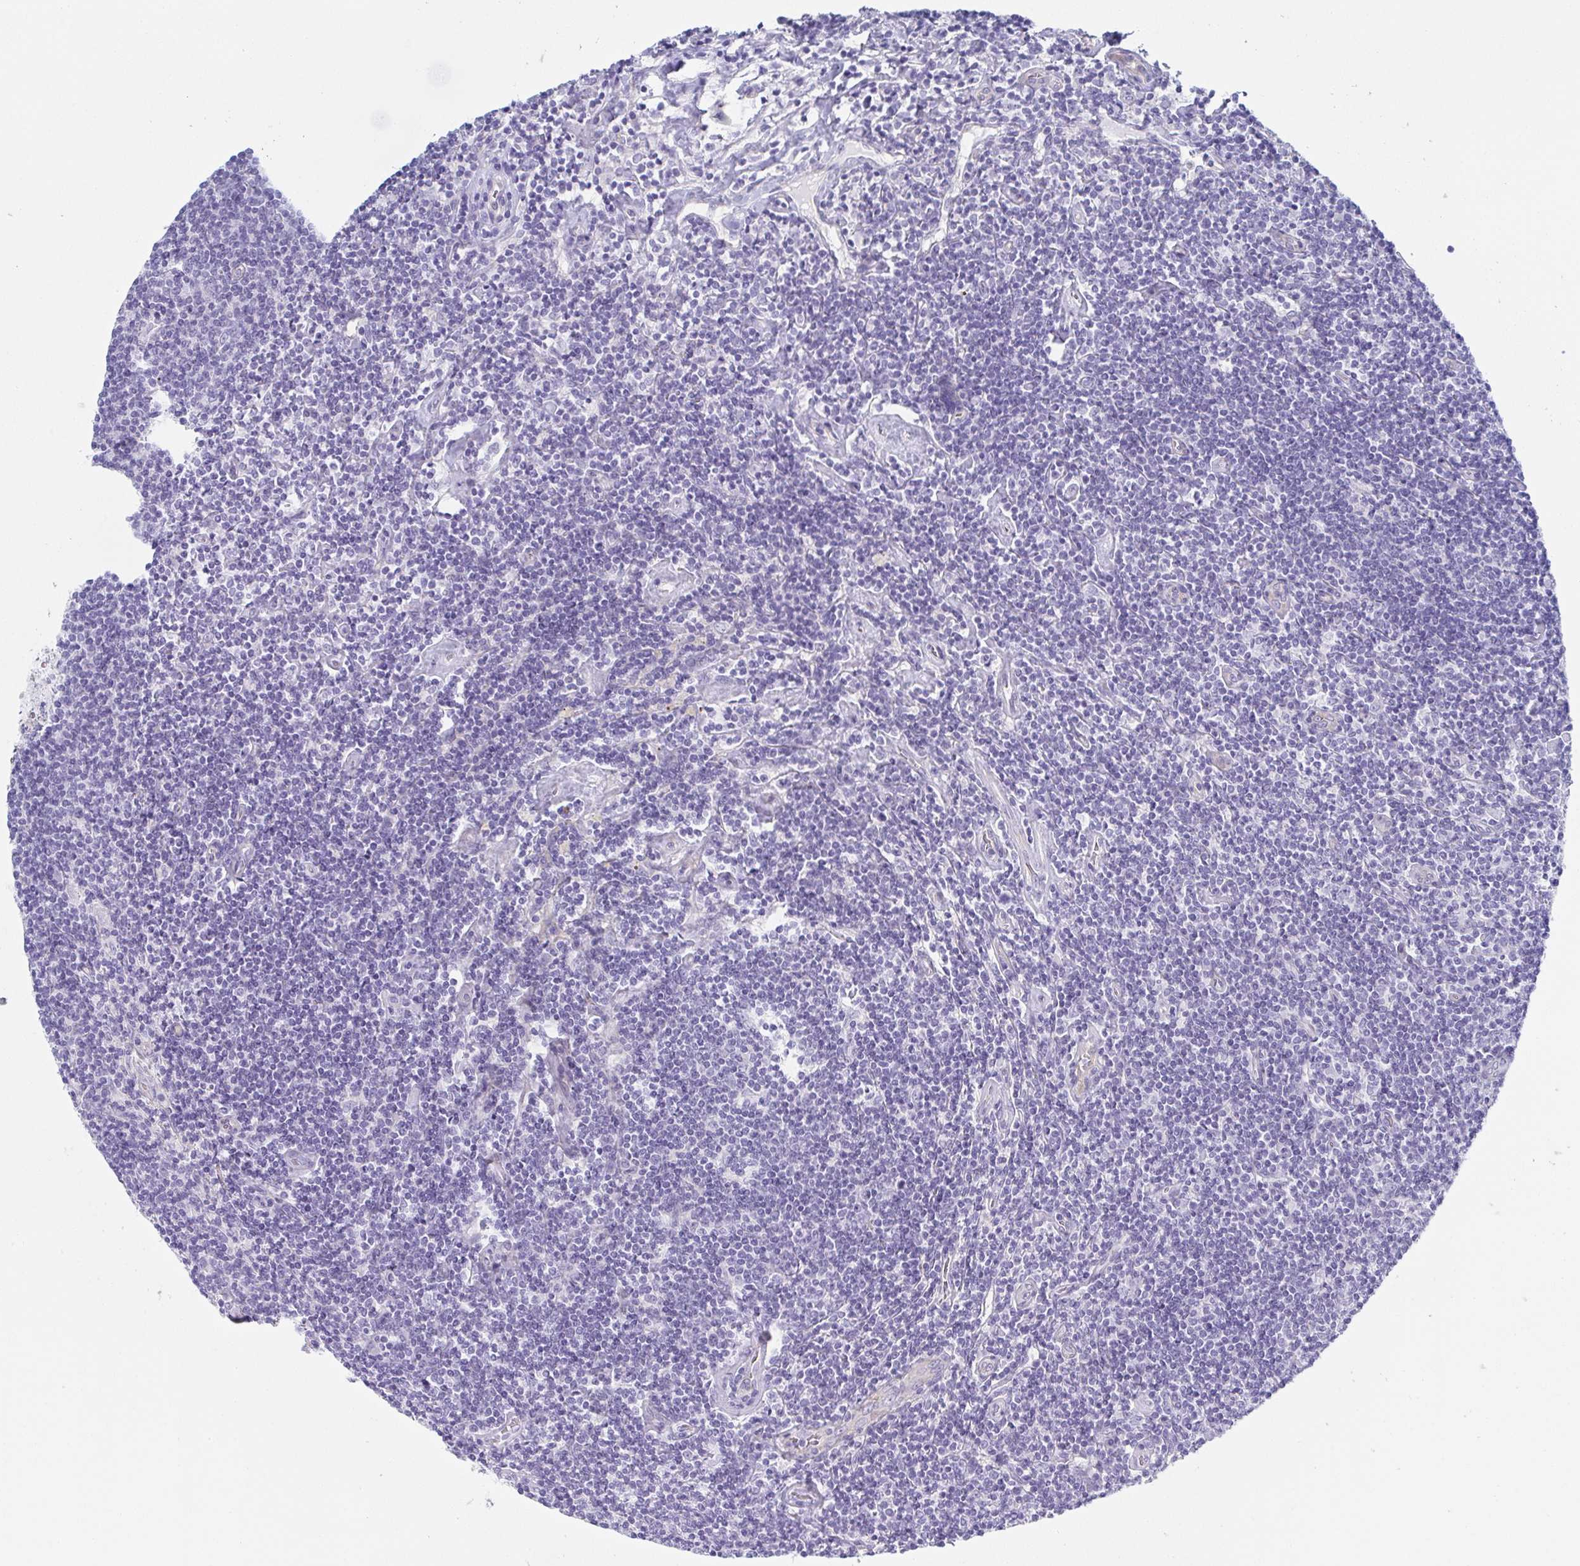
{"staining": {"intensity": "negative", "quantity": "none", "location": "none"}, "tissue": "lymphoma", "cell_type": "Tumor cells", "image_type": "cancer", "snomed": [{"axis": "morphology", "description": "Hodgkin's disease, NOS"}, {"axis": "topography", "description": "Lymph node"}], "caption": "Tumor cells are negative for protein expression in human lymphoma. (DAB IHC, high magnification).", "gene": "DYNC1I1", "patient": {"sex": "male", "age": 40}}